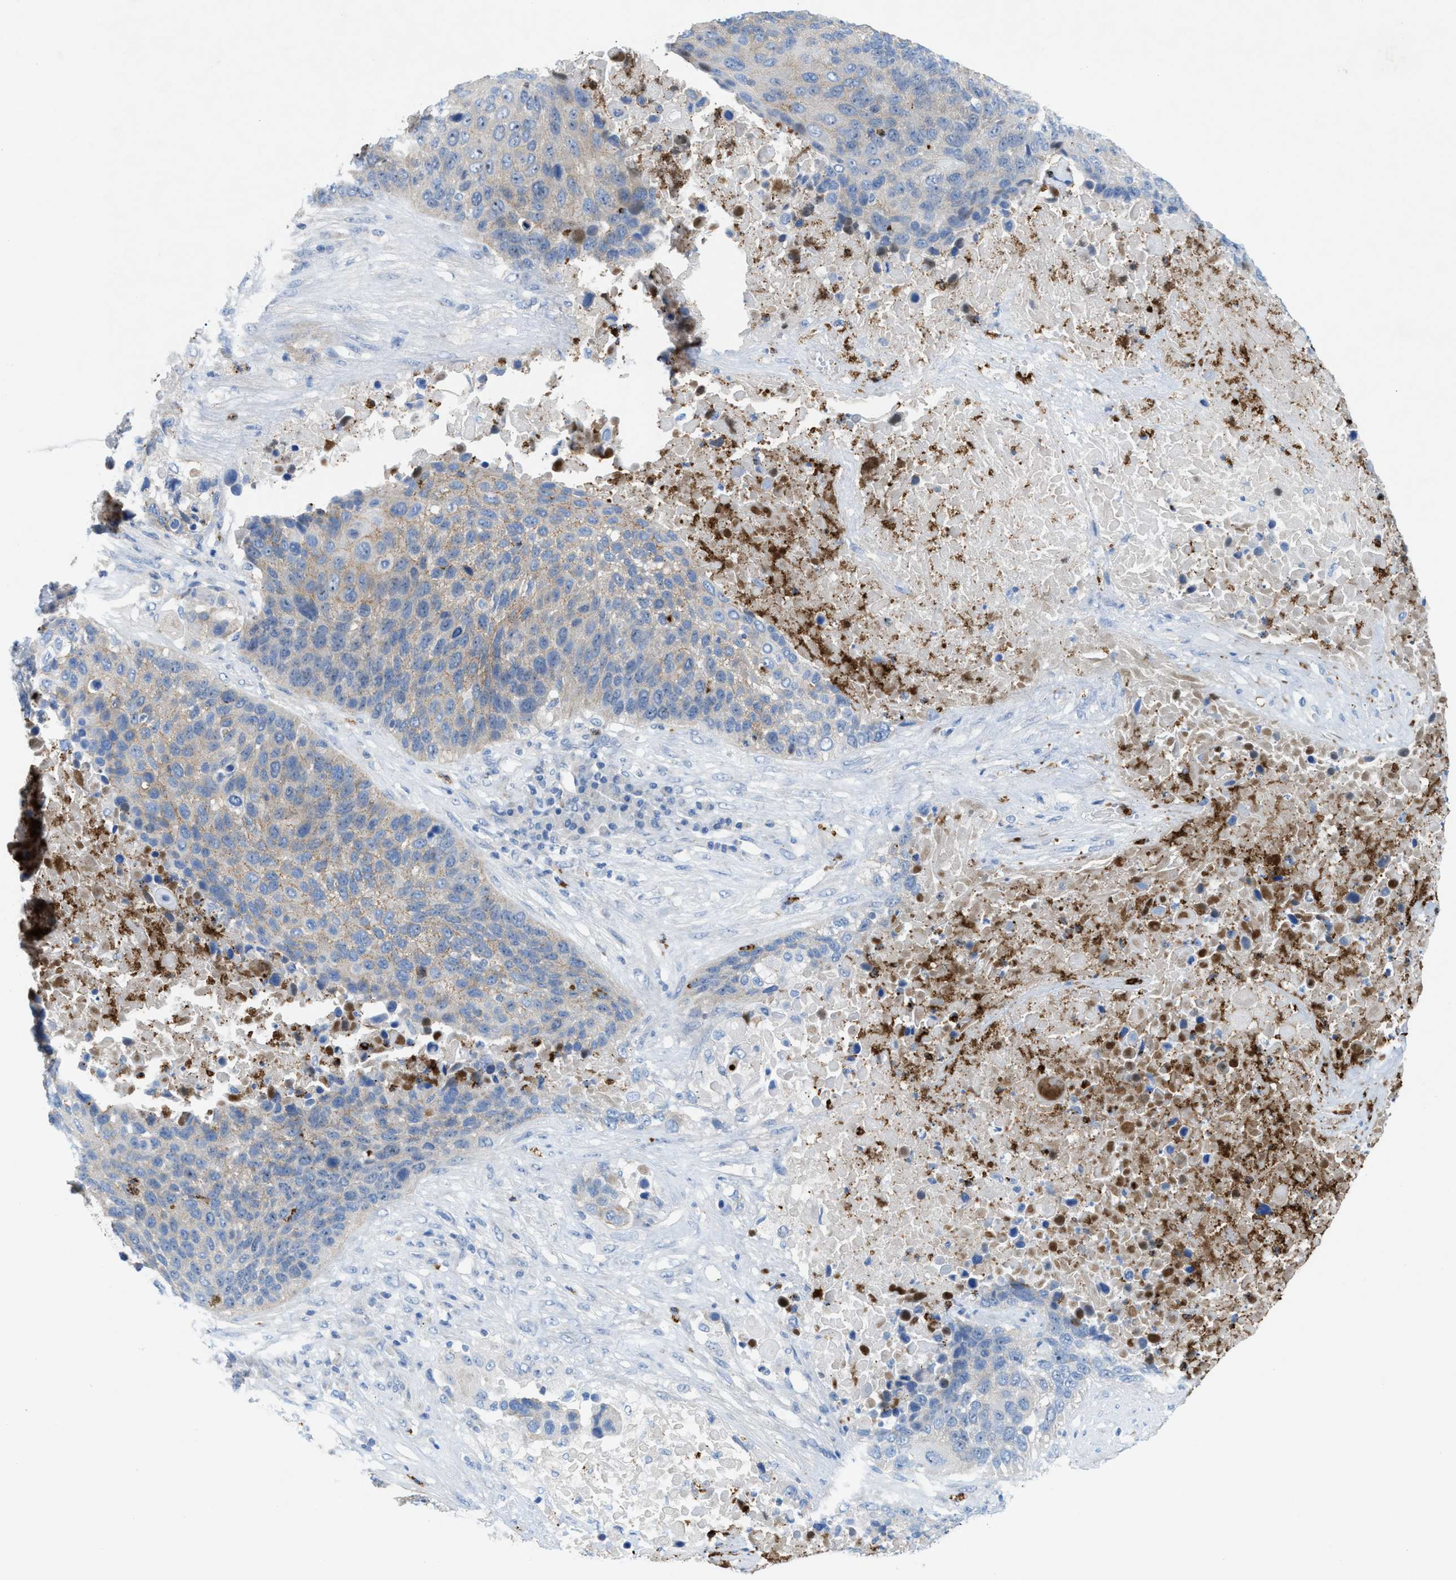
{"staining": {"intensity": "weak", "quantity": "<25%", "location": "cytoplasmic/membranous"}, "tissue": "lung cancer", "cell_type": "Tumor cells", "image_type": "cancer", "snomed": [{"axis": "morphology", "description": "Squamous cell carcinoma, NOS"}, {"axis": "topography", "description": "Lung"}], "caption": "Tumor cells are negative for protein expression in human squamous cell carcinoma (lung).", "gene": "CMTM1", "patient": {"sex": "male", "age": 66}}